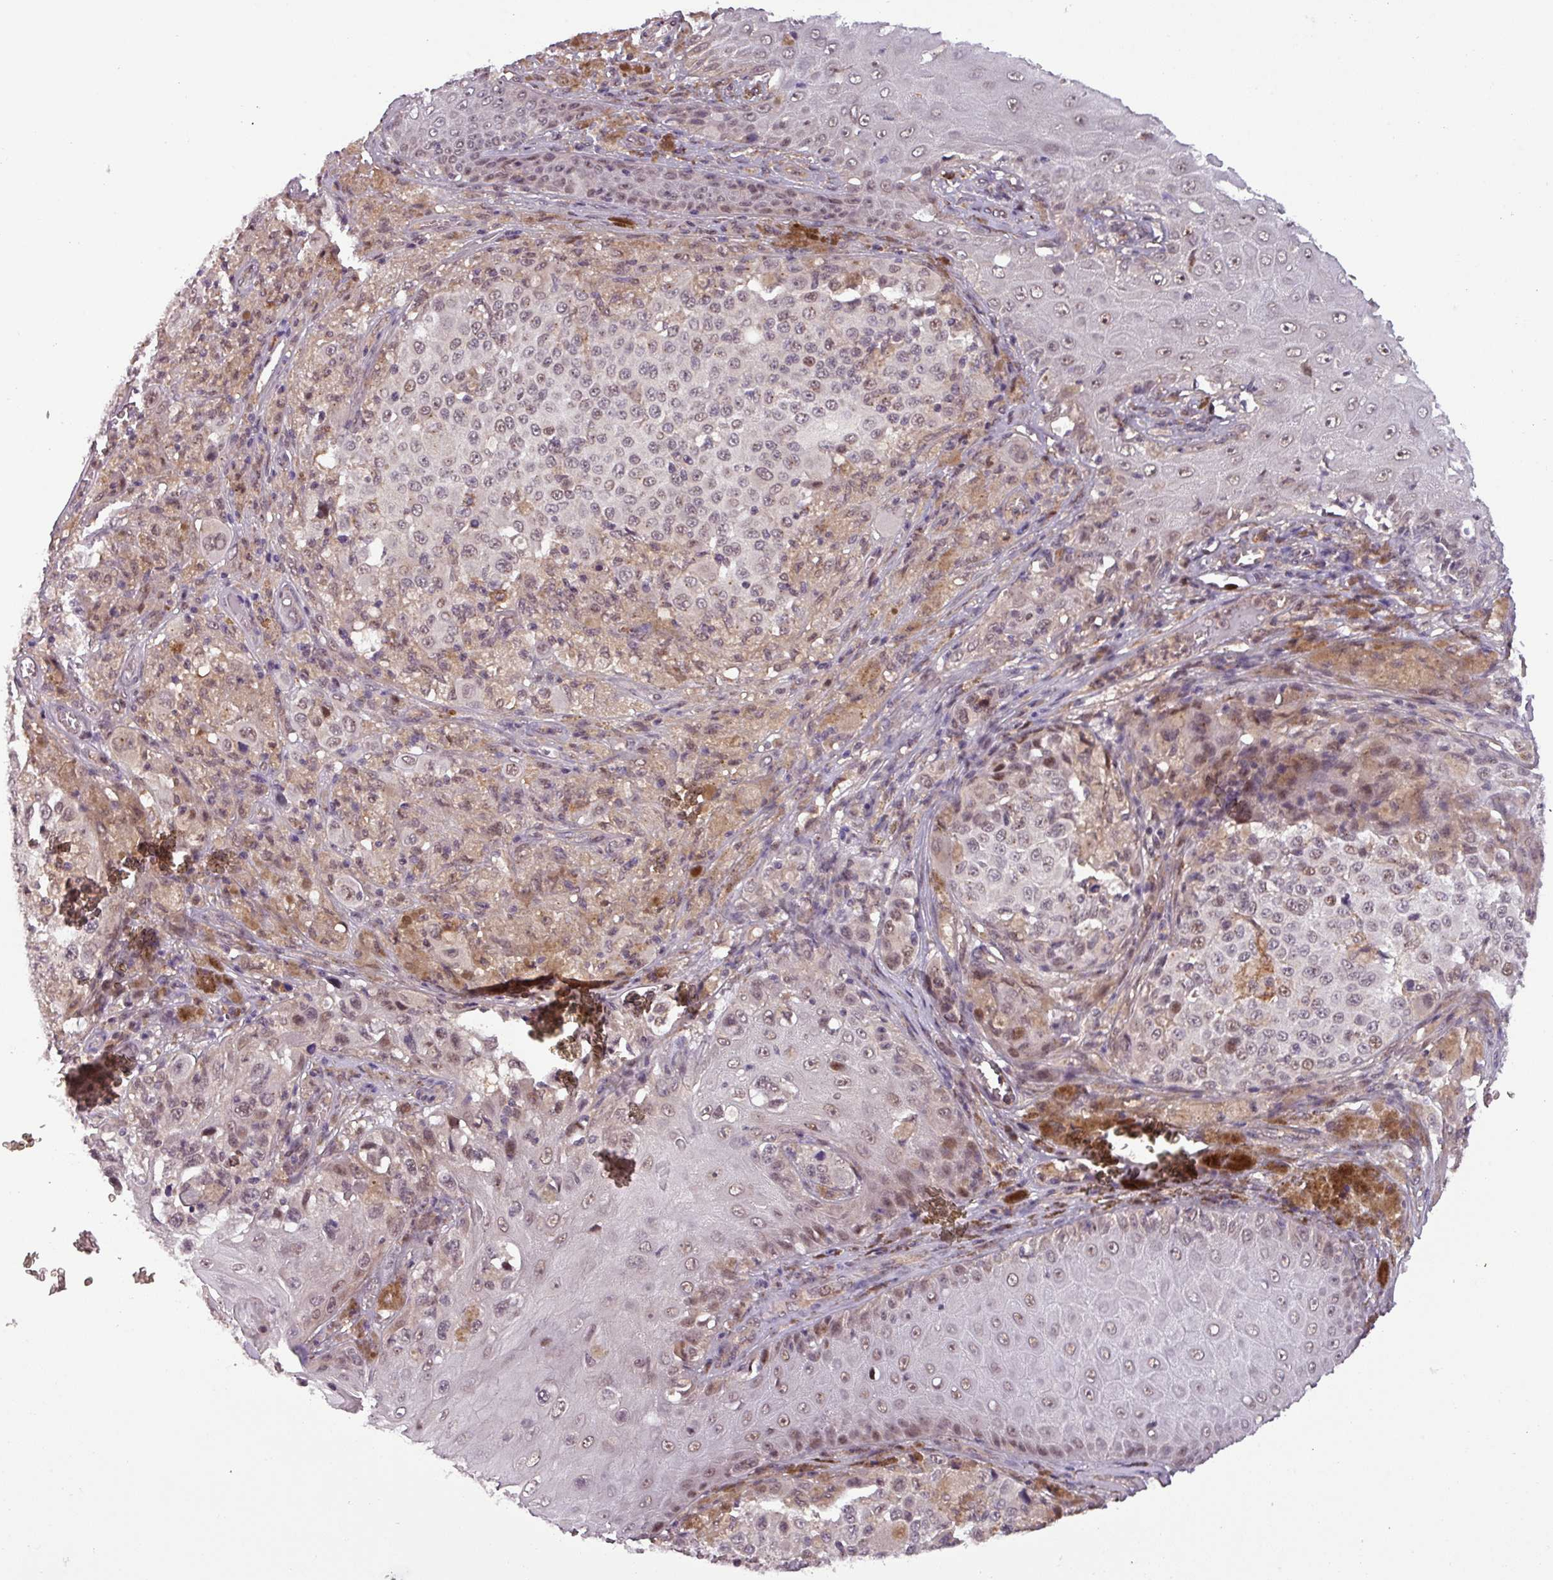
{"staining": {"intensity": "weak", "quantity": "<25%", "location": "nuclear"}, "tissue": "melanoma", "cell_type": "Tumor cells", "image_type": "cancer", "snomed": [{"axis": "morphology", "description": "Malignant melanoma, NOS"}, {"axis": "topography", "description": "Skin"}], "caption": "IHC of malignant melanoma exhibits no staining in tumor cells.", "gene": "NPFFR1", "patient": {"sex": "female", "age": 63}}